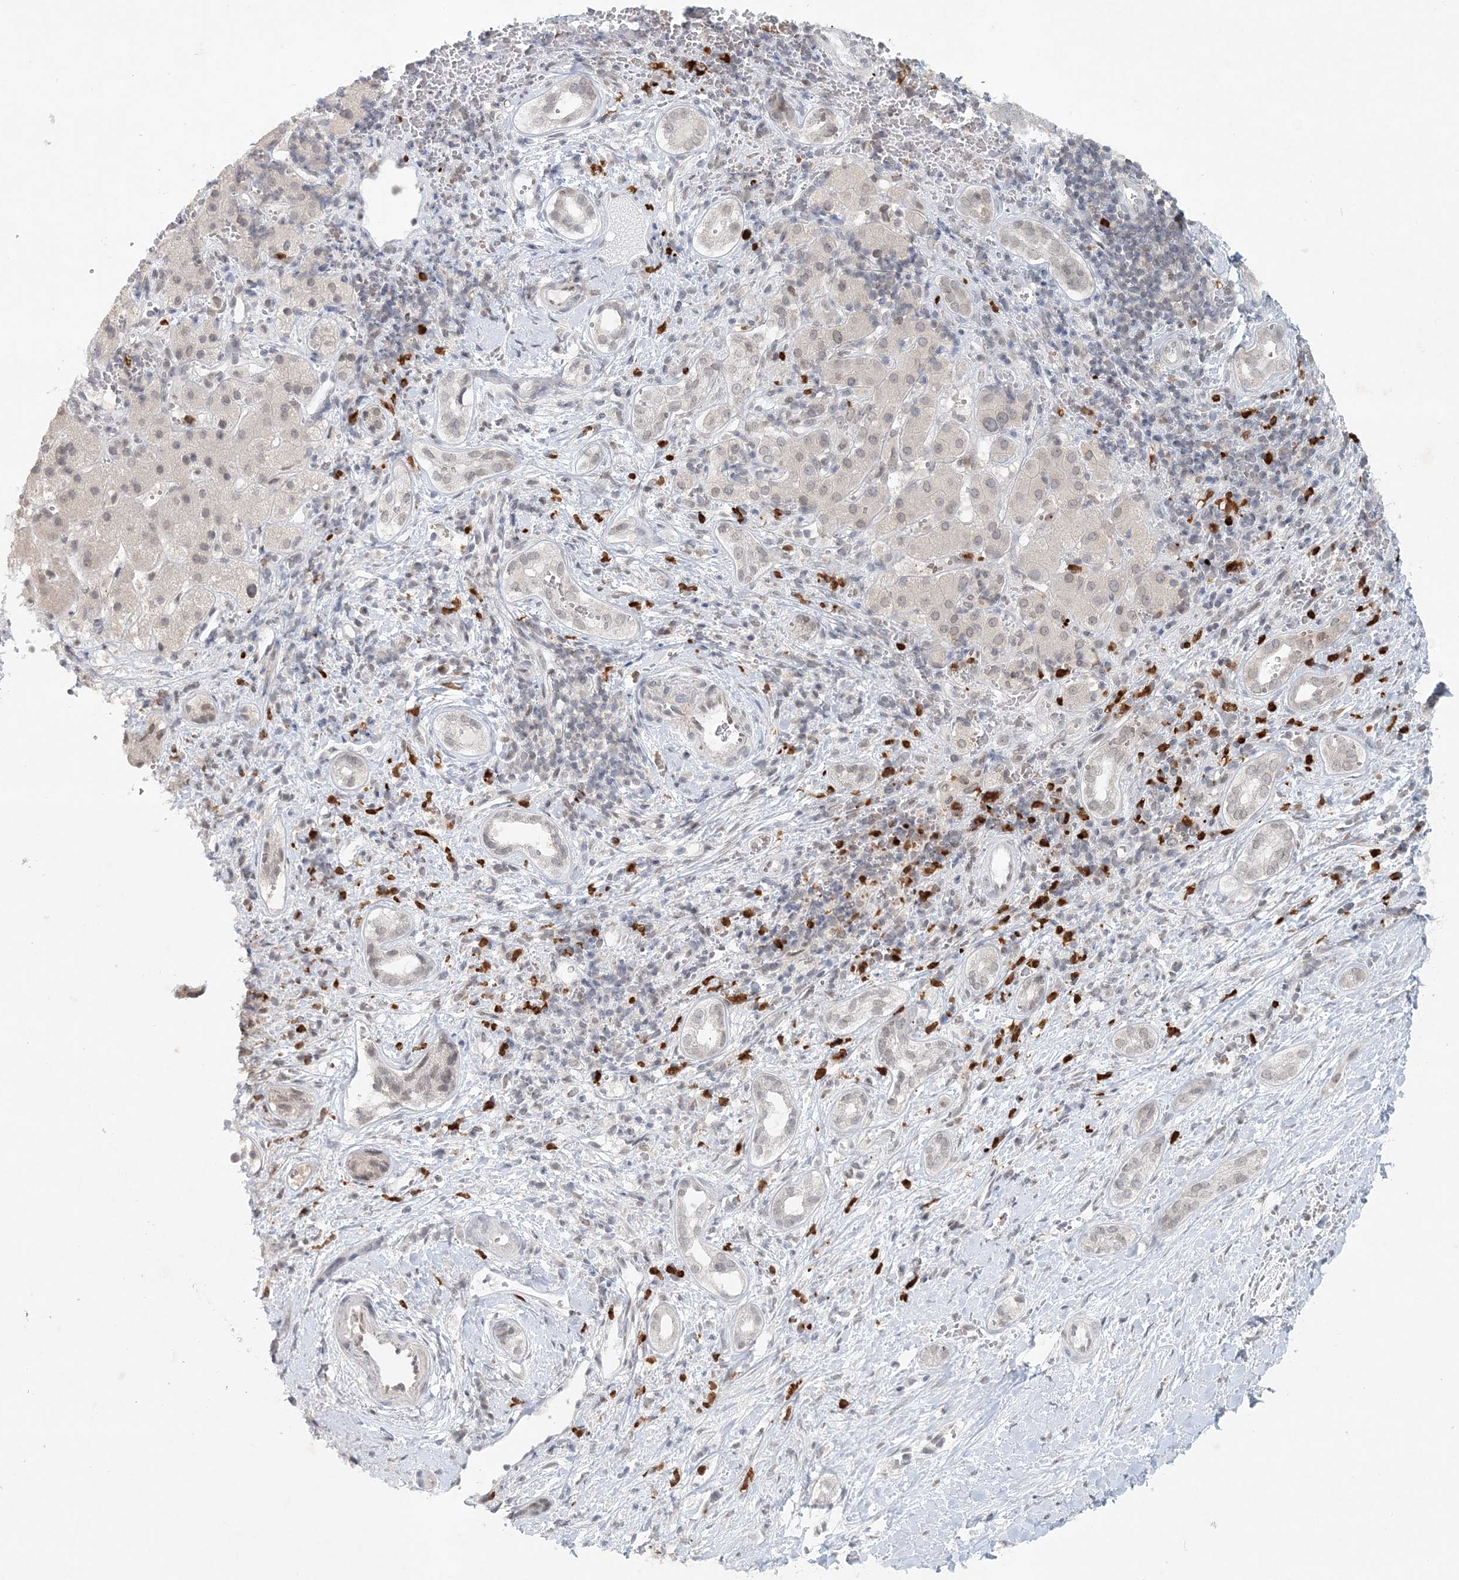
{"staining": {"intensity": "negative", "quantity": "none", "location": "none"}, "tissue": "liver cancer", "cell_type": "Tumor cells", "image_type": "cancer", "snomed": [{"axis": "morphology", "description": "Cholangiocarcinoma"}, {"axis": "topography", "description": "Liver"}], "caption": "There is no significant staining in tumor cells of liver cancer. The staining is performed using DAB brown chromogen with nuclei counter-stained in using hematoxylin.", "gene": "NUP54", "patient": {"sex": "female", "age": 75}}